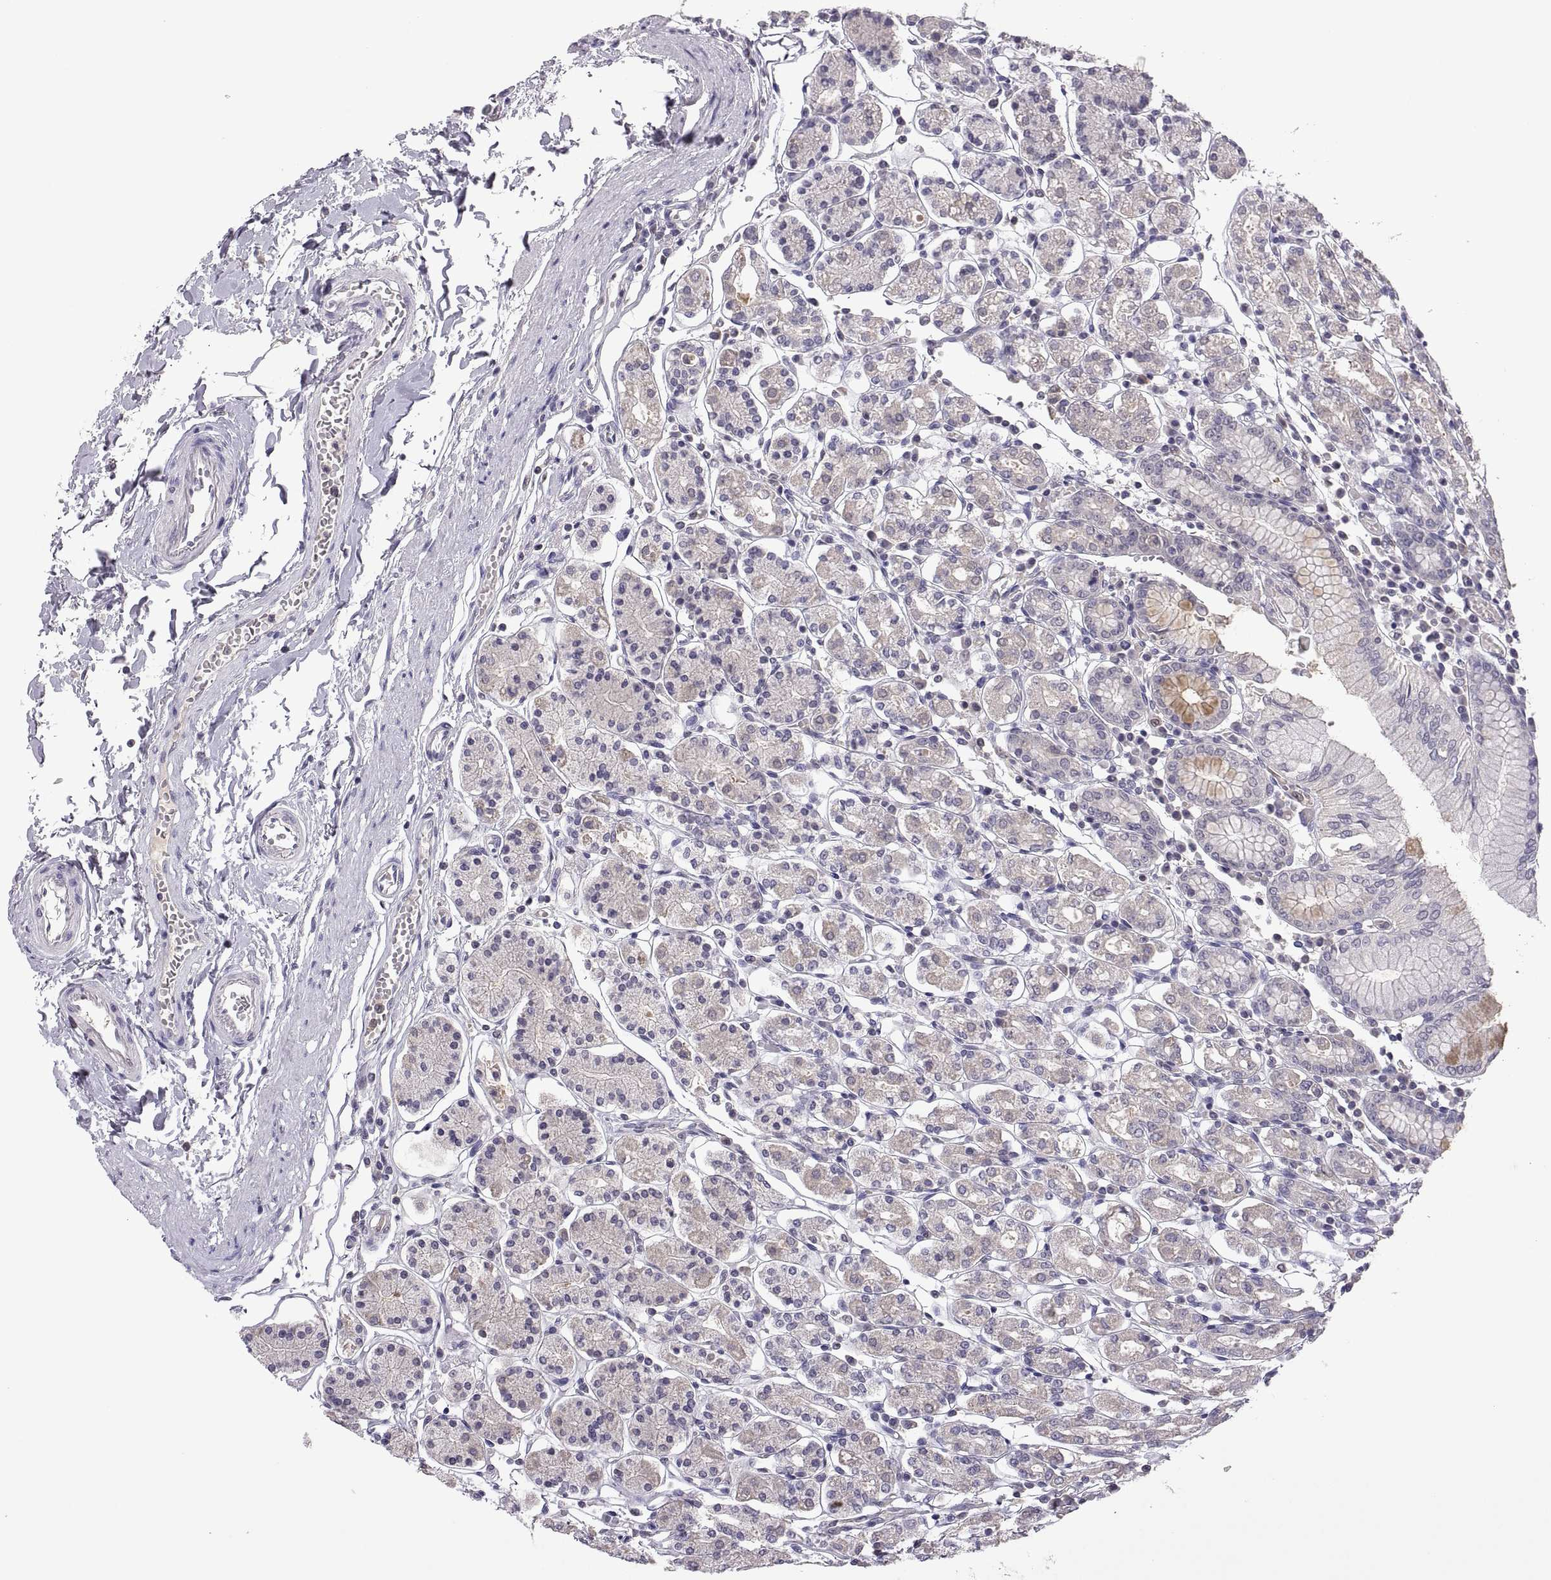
{"staining": {"intensity": "moderate", "quantity": "<25%", "location": "cytoplasmic/membranous"}, "tissue": "stomach", "cell_type": "Glandular cells", "image_type": "normal", "snomed": [{"axis": "morphology", "description": "Normal tissue, NOS"}, {"axis": "topography", "description": "Stomach, upper"}, {"axis": "topography", "description": "Stomach"}], "caption": "Moderate cytoplasmic/membranous expression for a protein is present in about <25% of glandular cells of unremarkable stomach using IHC.", "gene": "FGF9", "patient": {"sex": "male", "age": 62}}